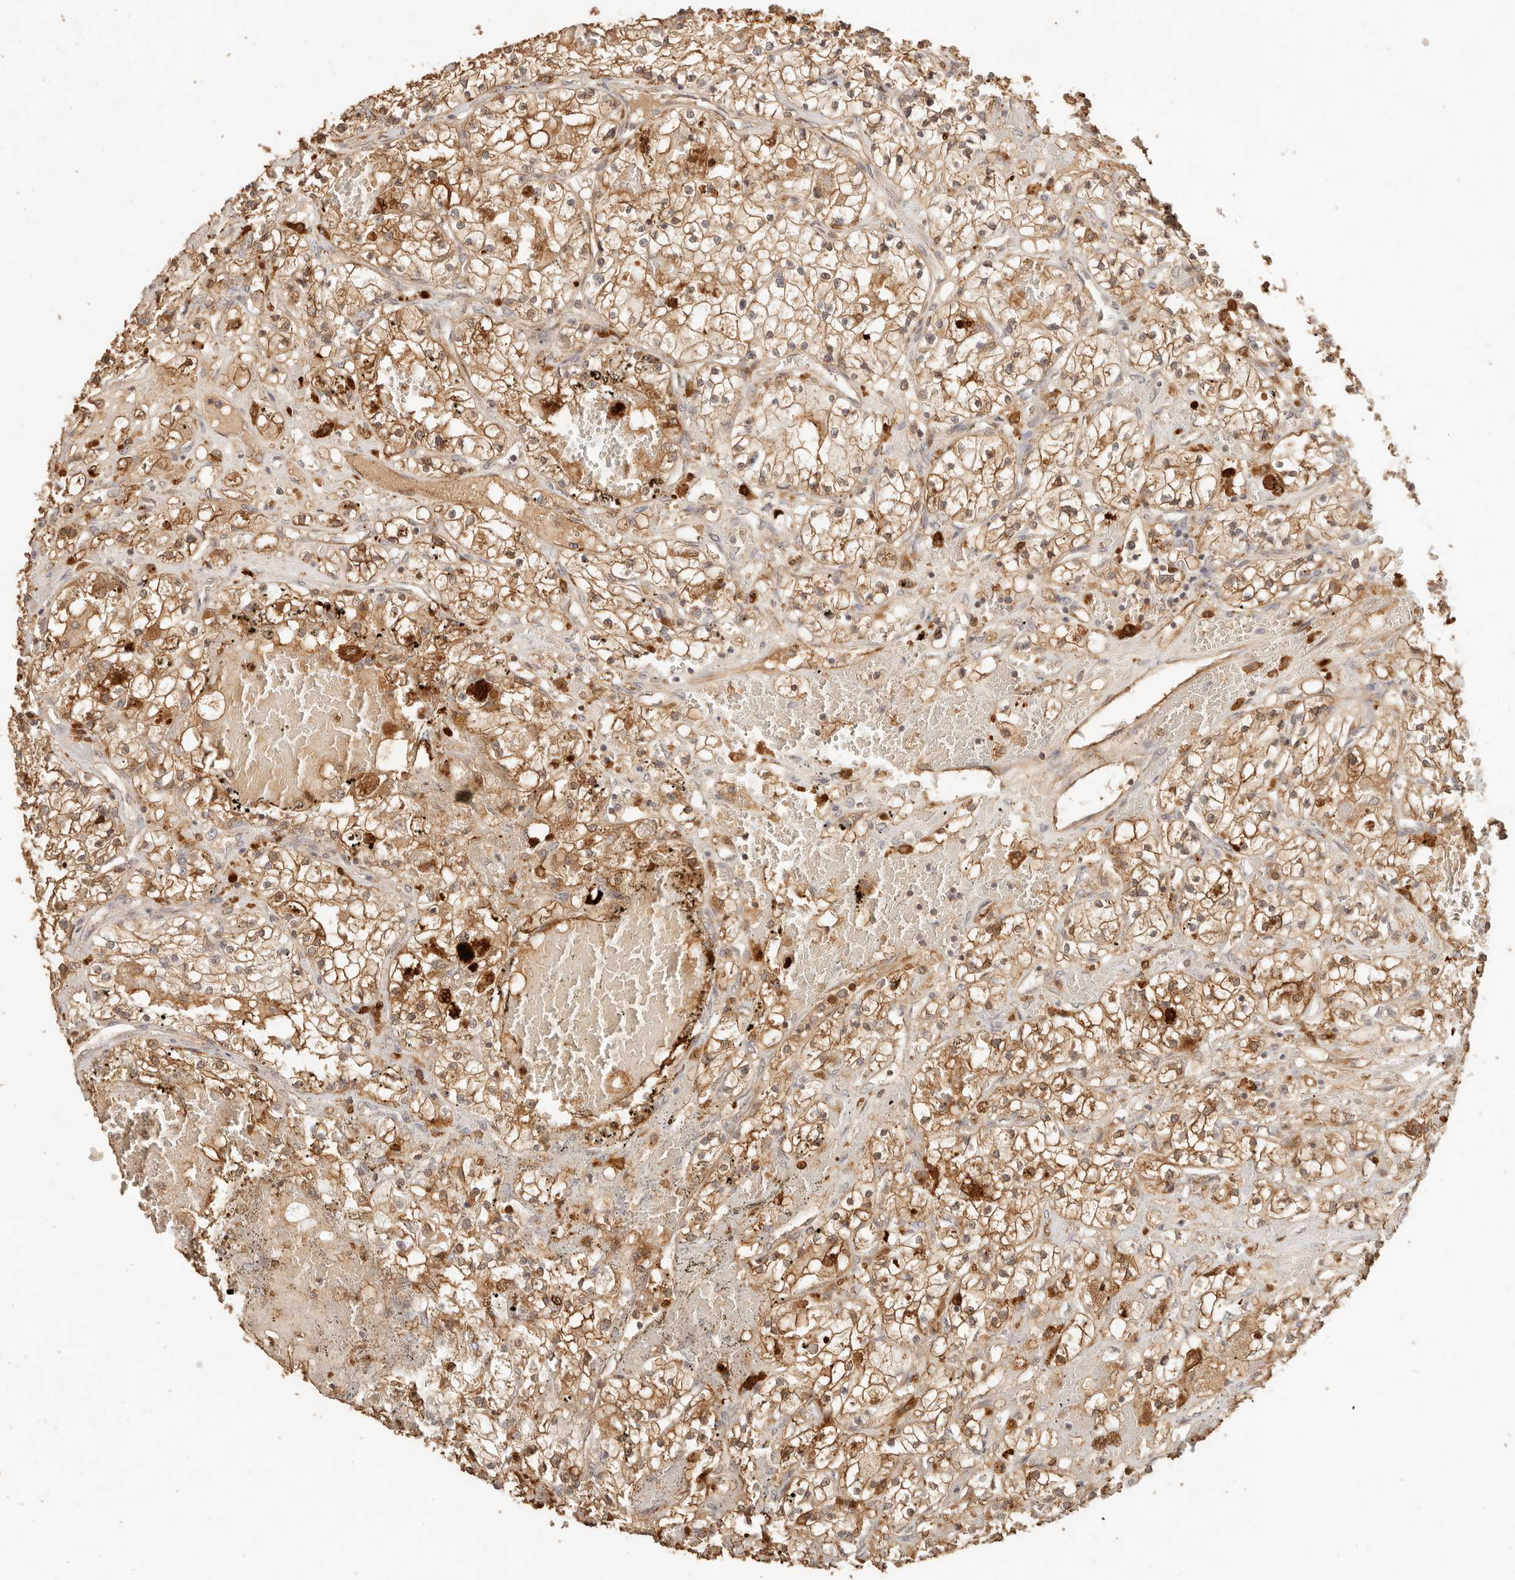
{"staining": {"intensity": "moderate", "quantity": ">75%", "location": "cytoplasmic/membranous"}, "tissue": "renal cancer", "cell_type": "Tumor cells", "image_type": "cancer", "snomed": [{"axis": "morphology", "description": "Normal tissue, NOS"}, {"axis": "morphology", "description": "Adenocarcinoma, NOS"}, {"axis": "topography", "description": "Kidney"}], "caption": "A brown stain labels moderate cytoplasmic/membranous positivity of a protein in human renal adenocarcinoma tumor cells.", "gene": "INTS11", "patient": {"sex": "male", "age": 68}}